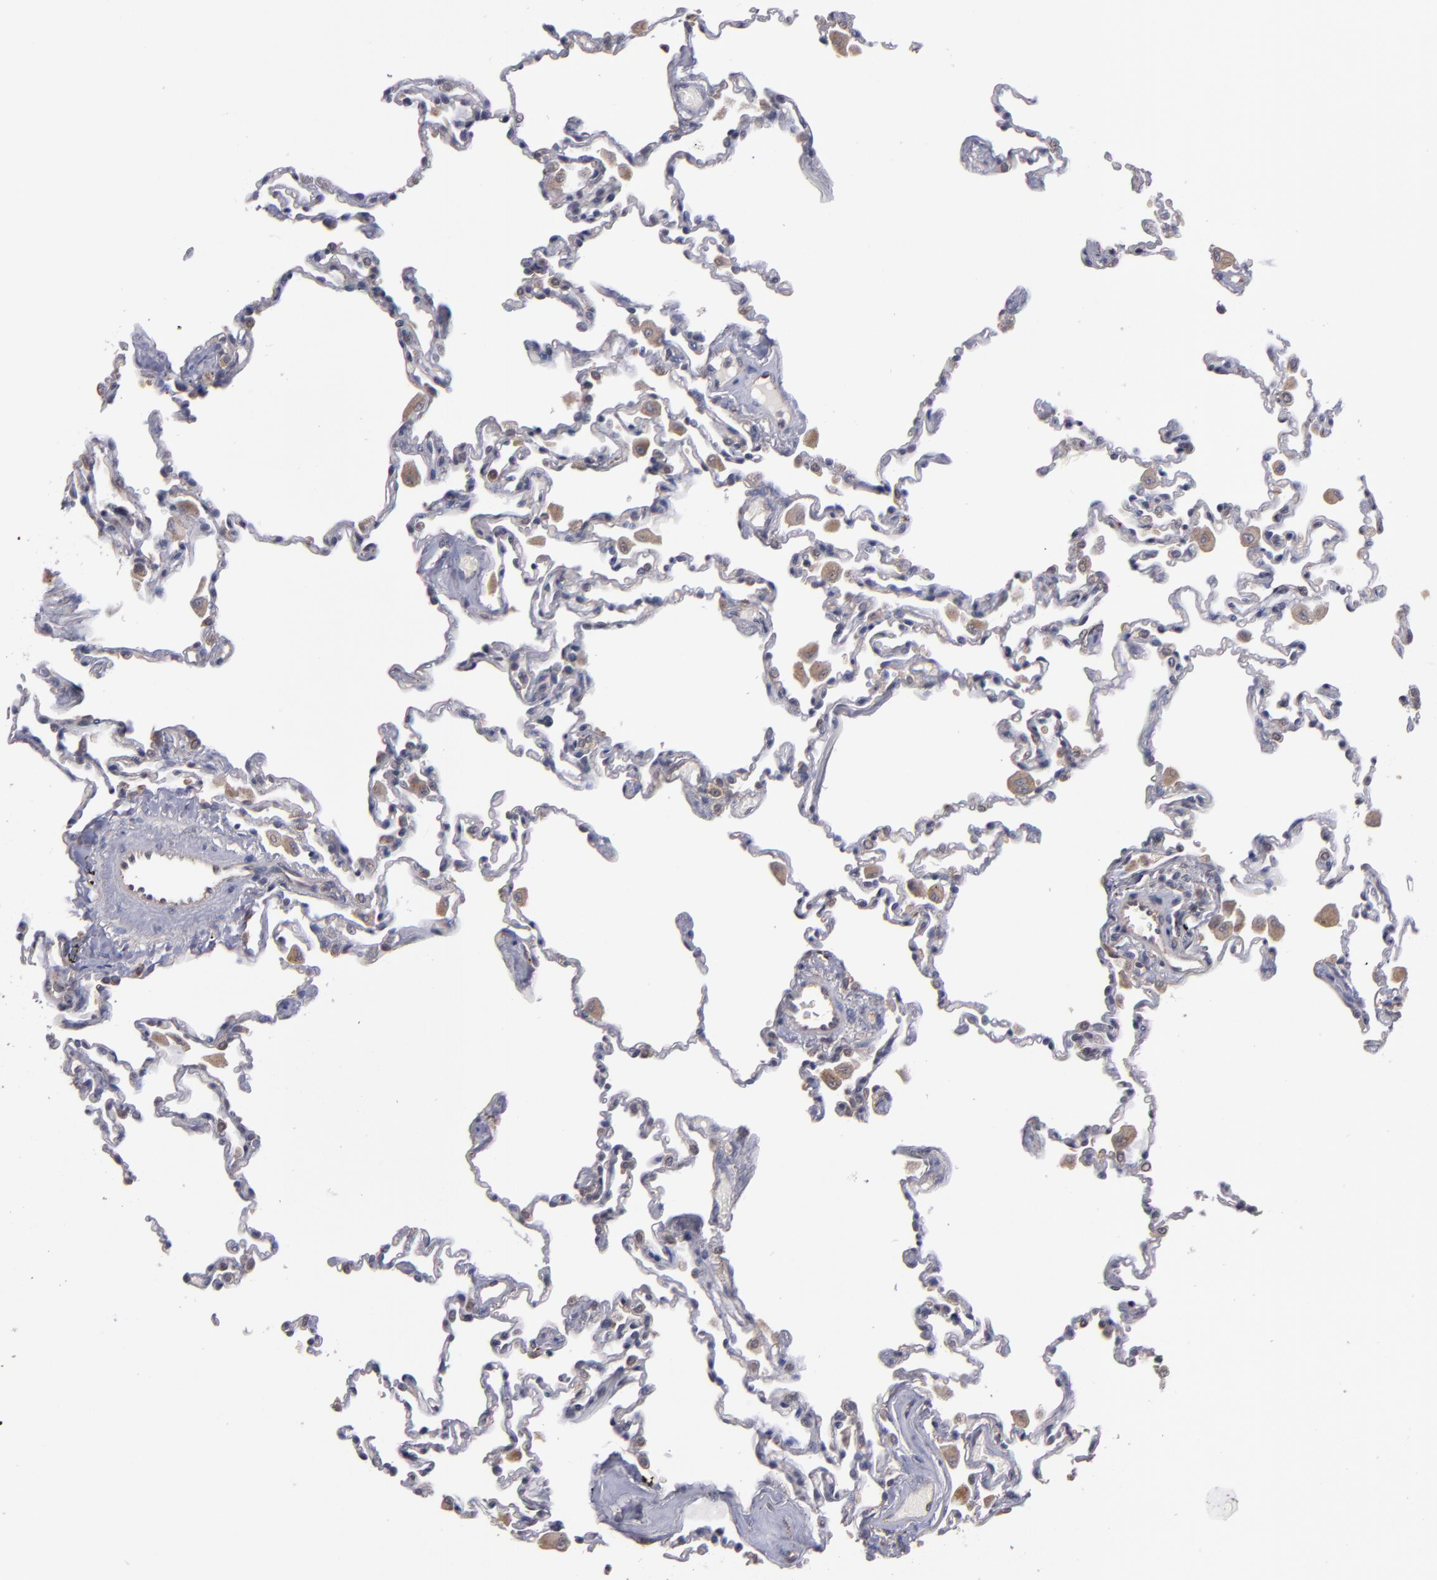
{"staining": {"intensity": "moderate", "quantity": "25%-75%", "location": "cytoplasmic/membranous"}, "tissue": "lung", "cell_type": "Alveolar cells", "image_type": "normal", "snomed": [{"axis": "morphology", "description": "Normal tissue, NOS"}, {"axis": "topography", "description": "Lung"}], "caption": "A medium amount of moderate cytoplasmic/membranous expression is appreciated in approximately 25%-75% of alveolar cells in unremarkable lung.", "gene": "CTSO", "patient": {"sex": "male", "age": 59}}